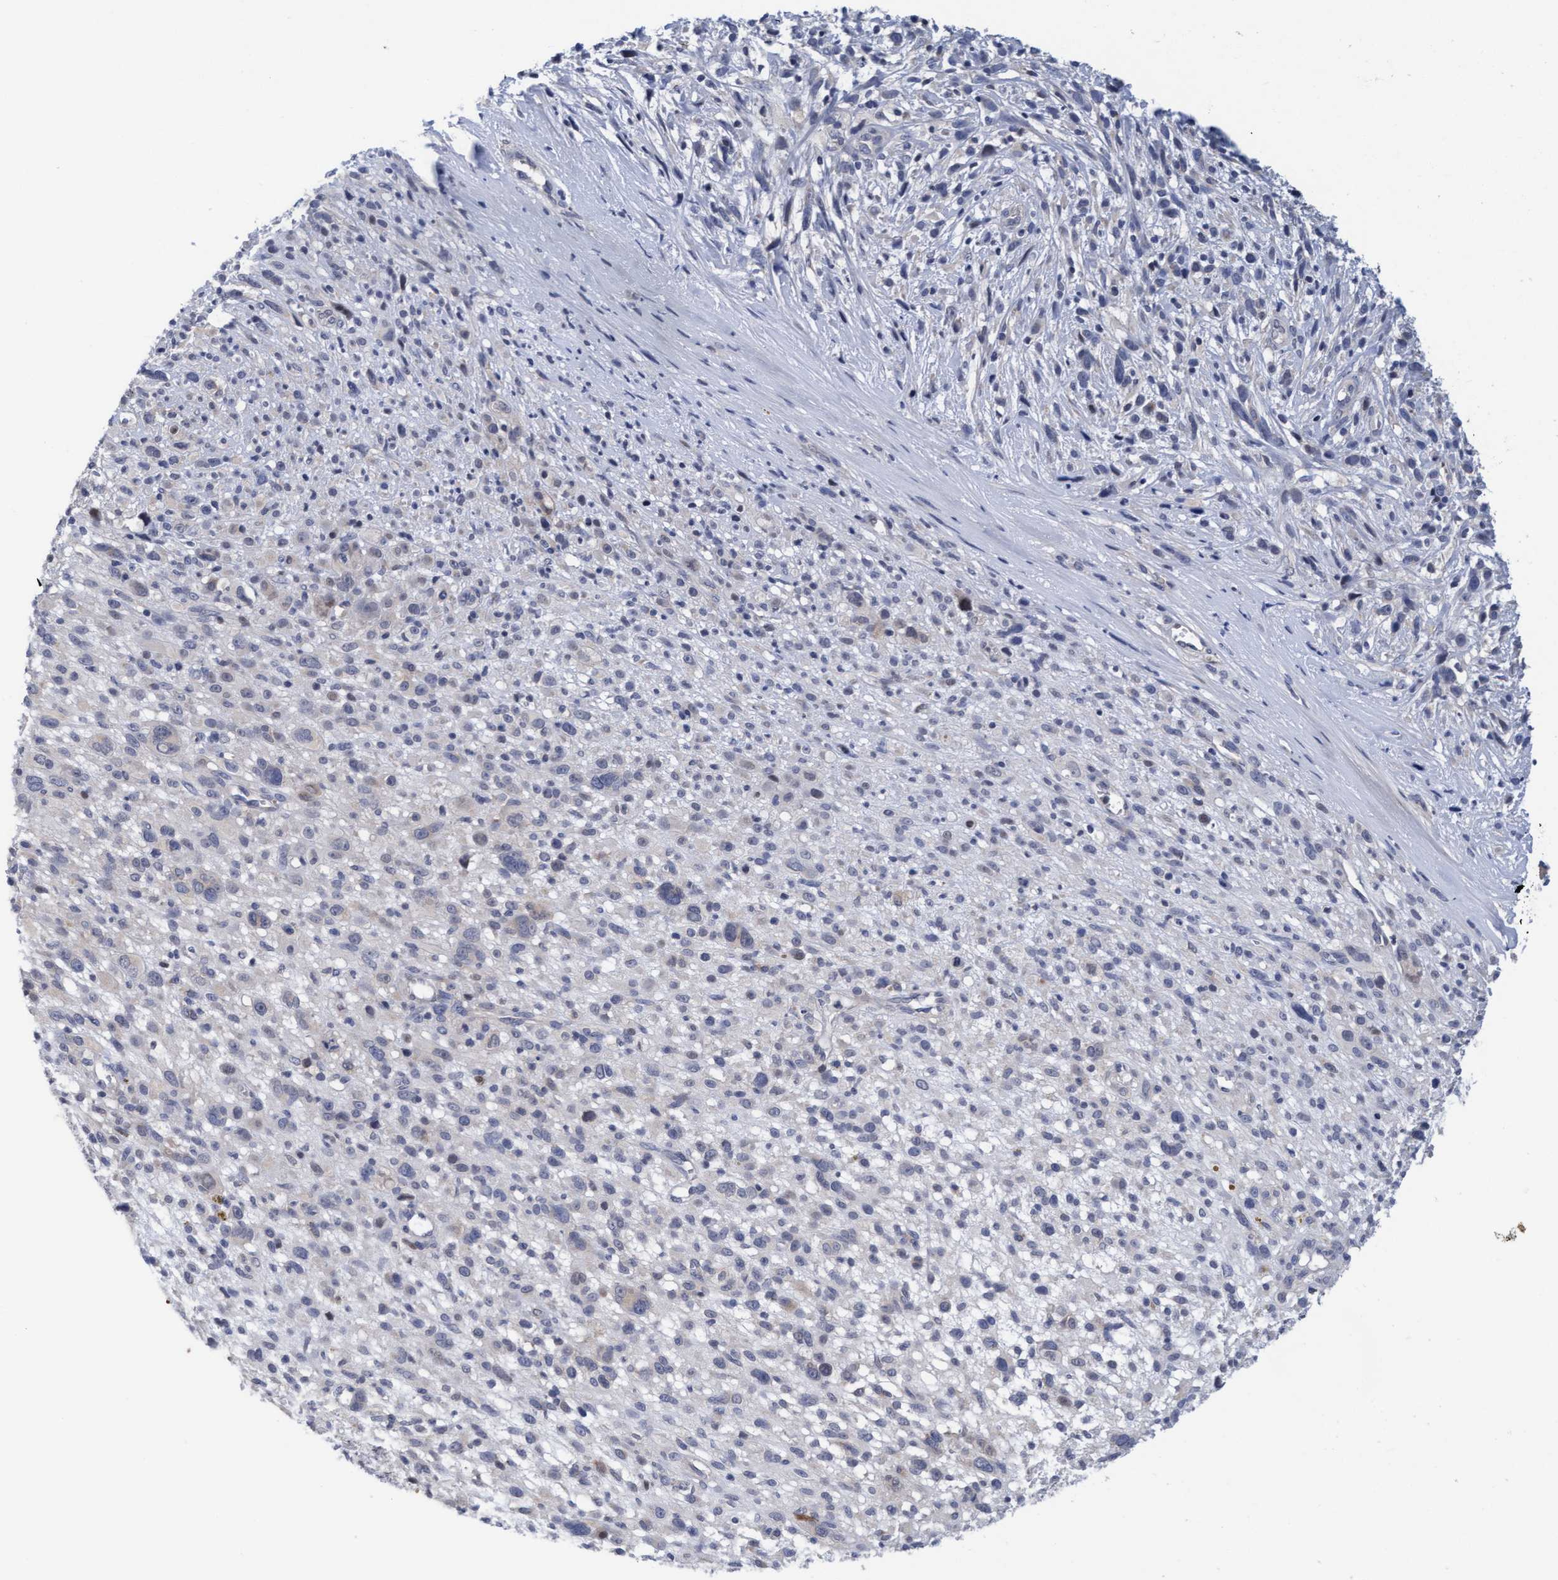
{"staining": {"intensity": "negative", "quantity": "none", "location": "none"}, "tissue": "melanoma", "cell_type": "Tumor cells", "image_type": "cancer", "snomed": [{"axis": "morphology", "description": "Malignant melanoma, NOS"}, {"axis": "topography", "description": "Skin"}], "caption": "A high-resolution micrograph shows IHC staining of melanoma, which reveals no significant expression in tumor cells.", "gene": "PLCD1", "patient": {"sex": "female", "age": 55}}